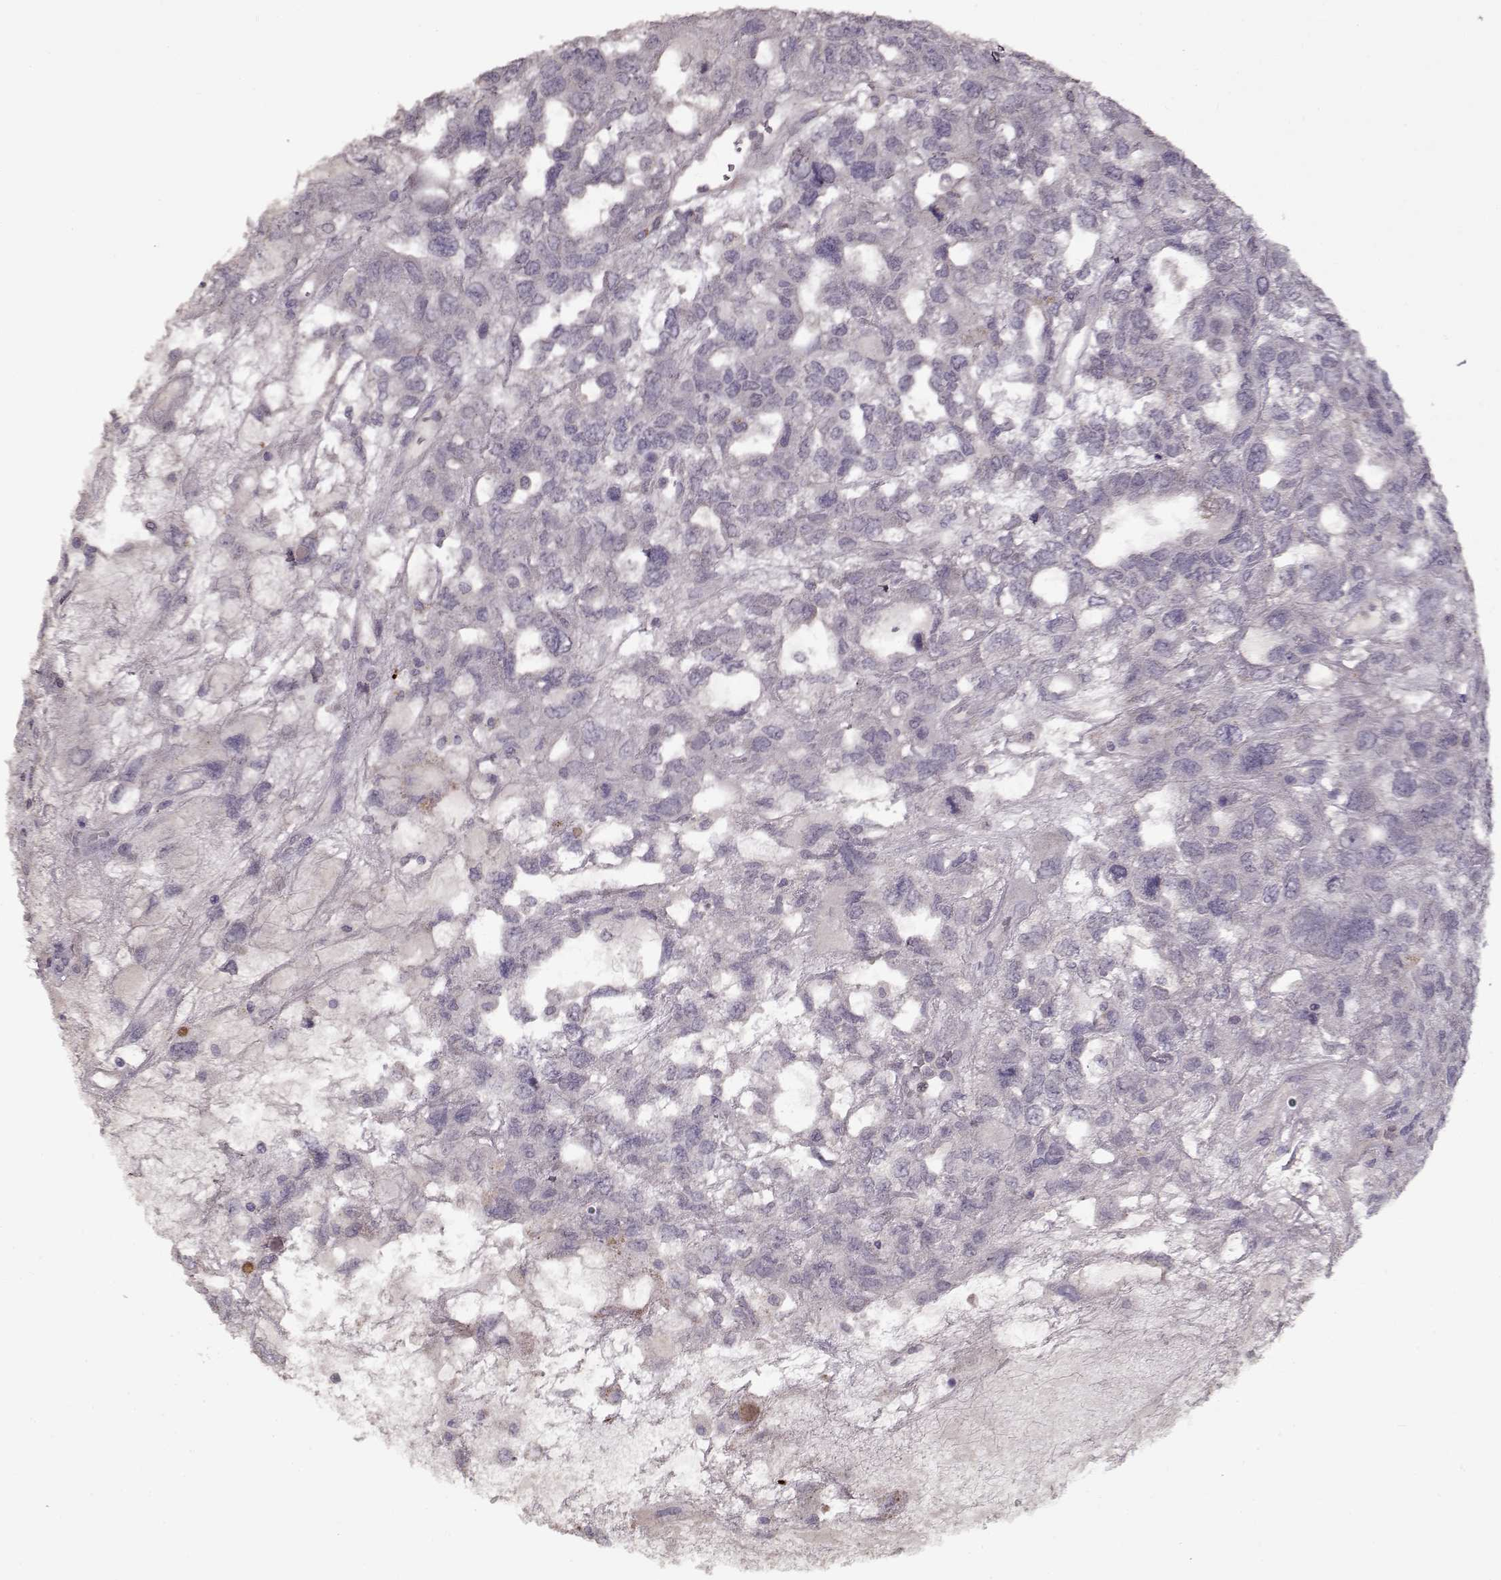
{"staining": {"intensity": "negative", "quantity": "none", "location": "none"}, "tissue": "testis cancer", "cell_type": "Tumor cells", "image_type": "cancer", "snomed": [{"axis": "morphology", "description": "Seminoma, NOS"}, {"axis": "topography", "description": "Testis"}], "caption": "Tumor cells are negative for protein expression in human testis cancer (seminoma).", "gene": "LAMA2", "patient": {"sex": "male", "age": 52}}